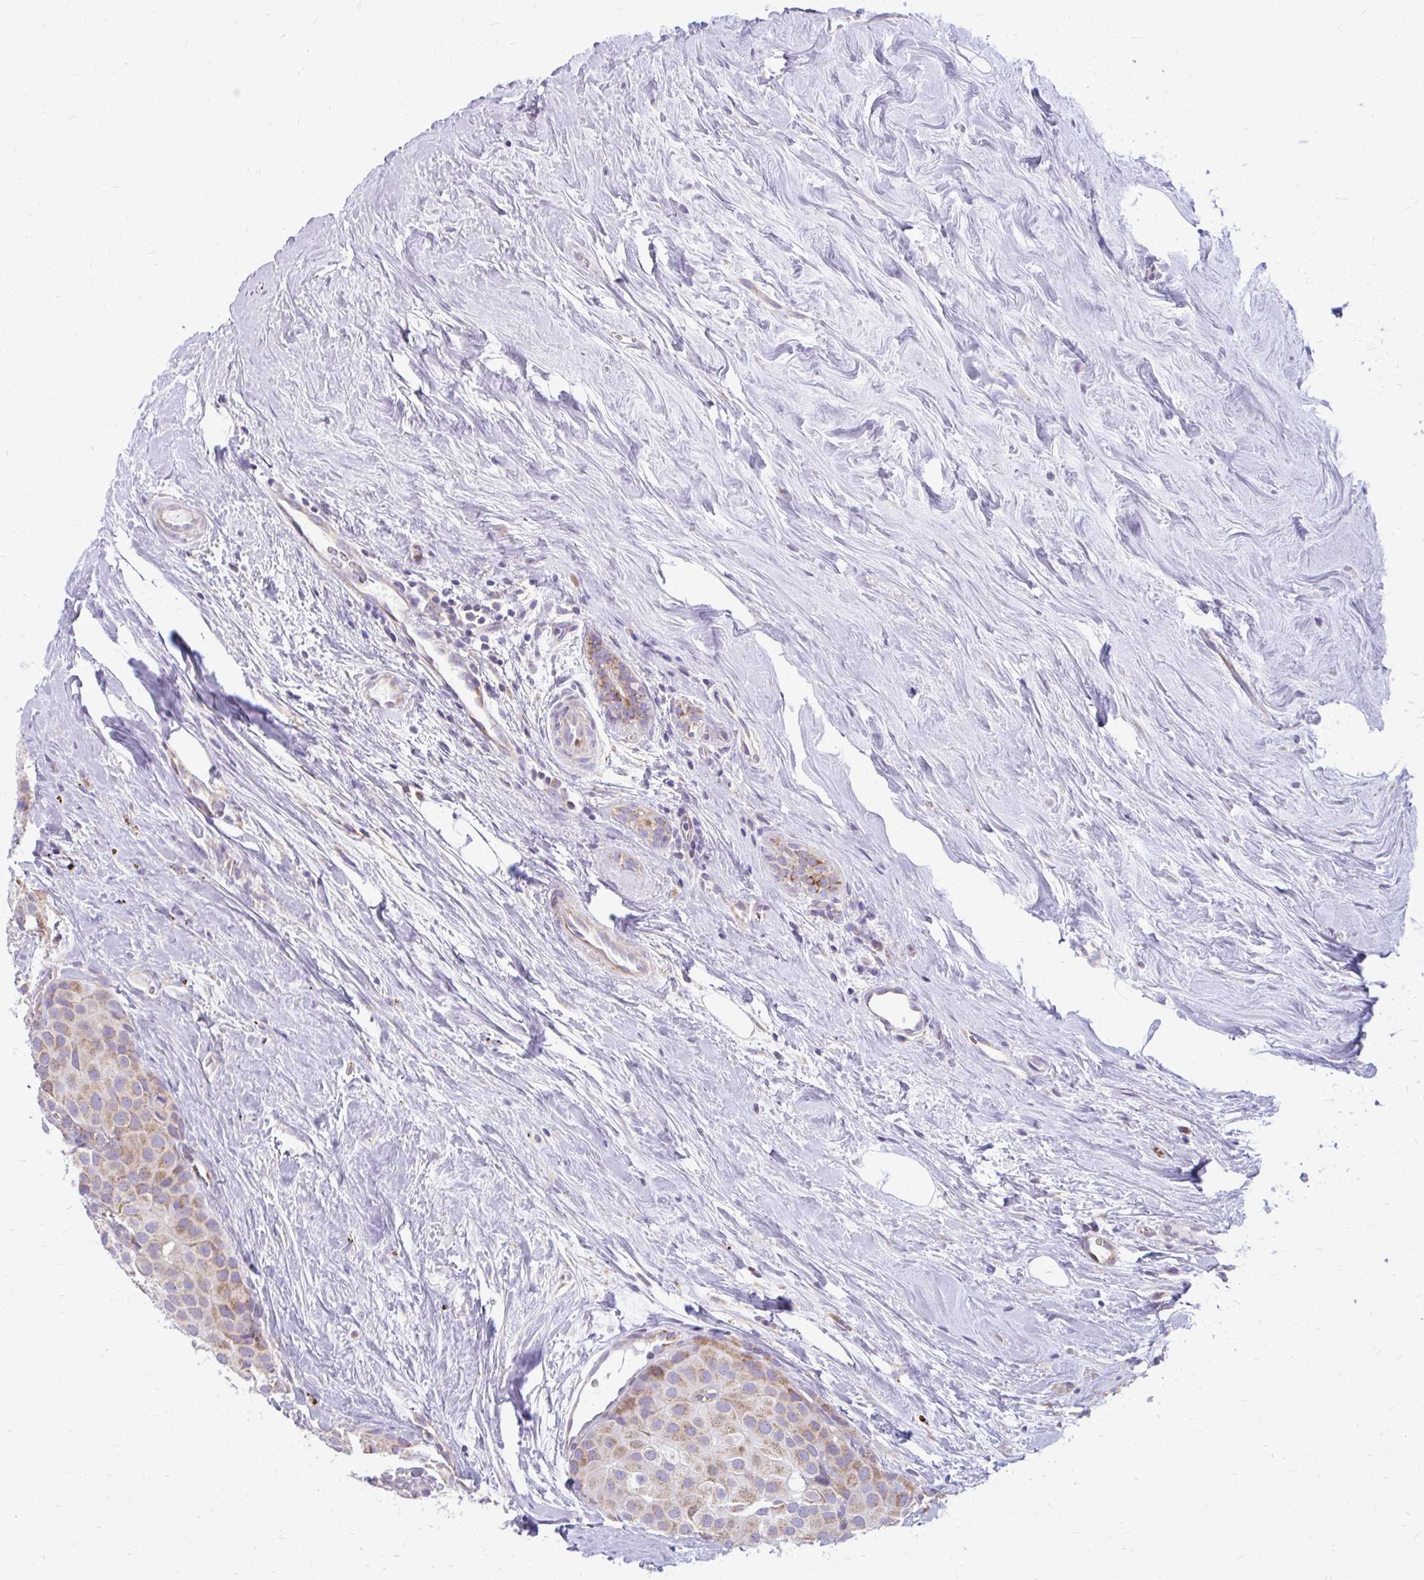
{"staining": {"intensity": "moderate", "quantity": ">75%", "location": "cytoplasmic/membranous"}, "tissue": "breast cancer", "cell_type": "Tumor cells", "image_type": "cancer", "snomed": [{"axis": "morphology", "description": "Duct carcinoma"}, {"axis": "topography", "description": "Breast"}], "caption": "Human invasive ductal carcinoma (breast) stained with a protein marker shows moderate staining in tumor cells.", "gene": "IFIT1", "patient": {"sex": "female", "age": 70}}